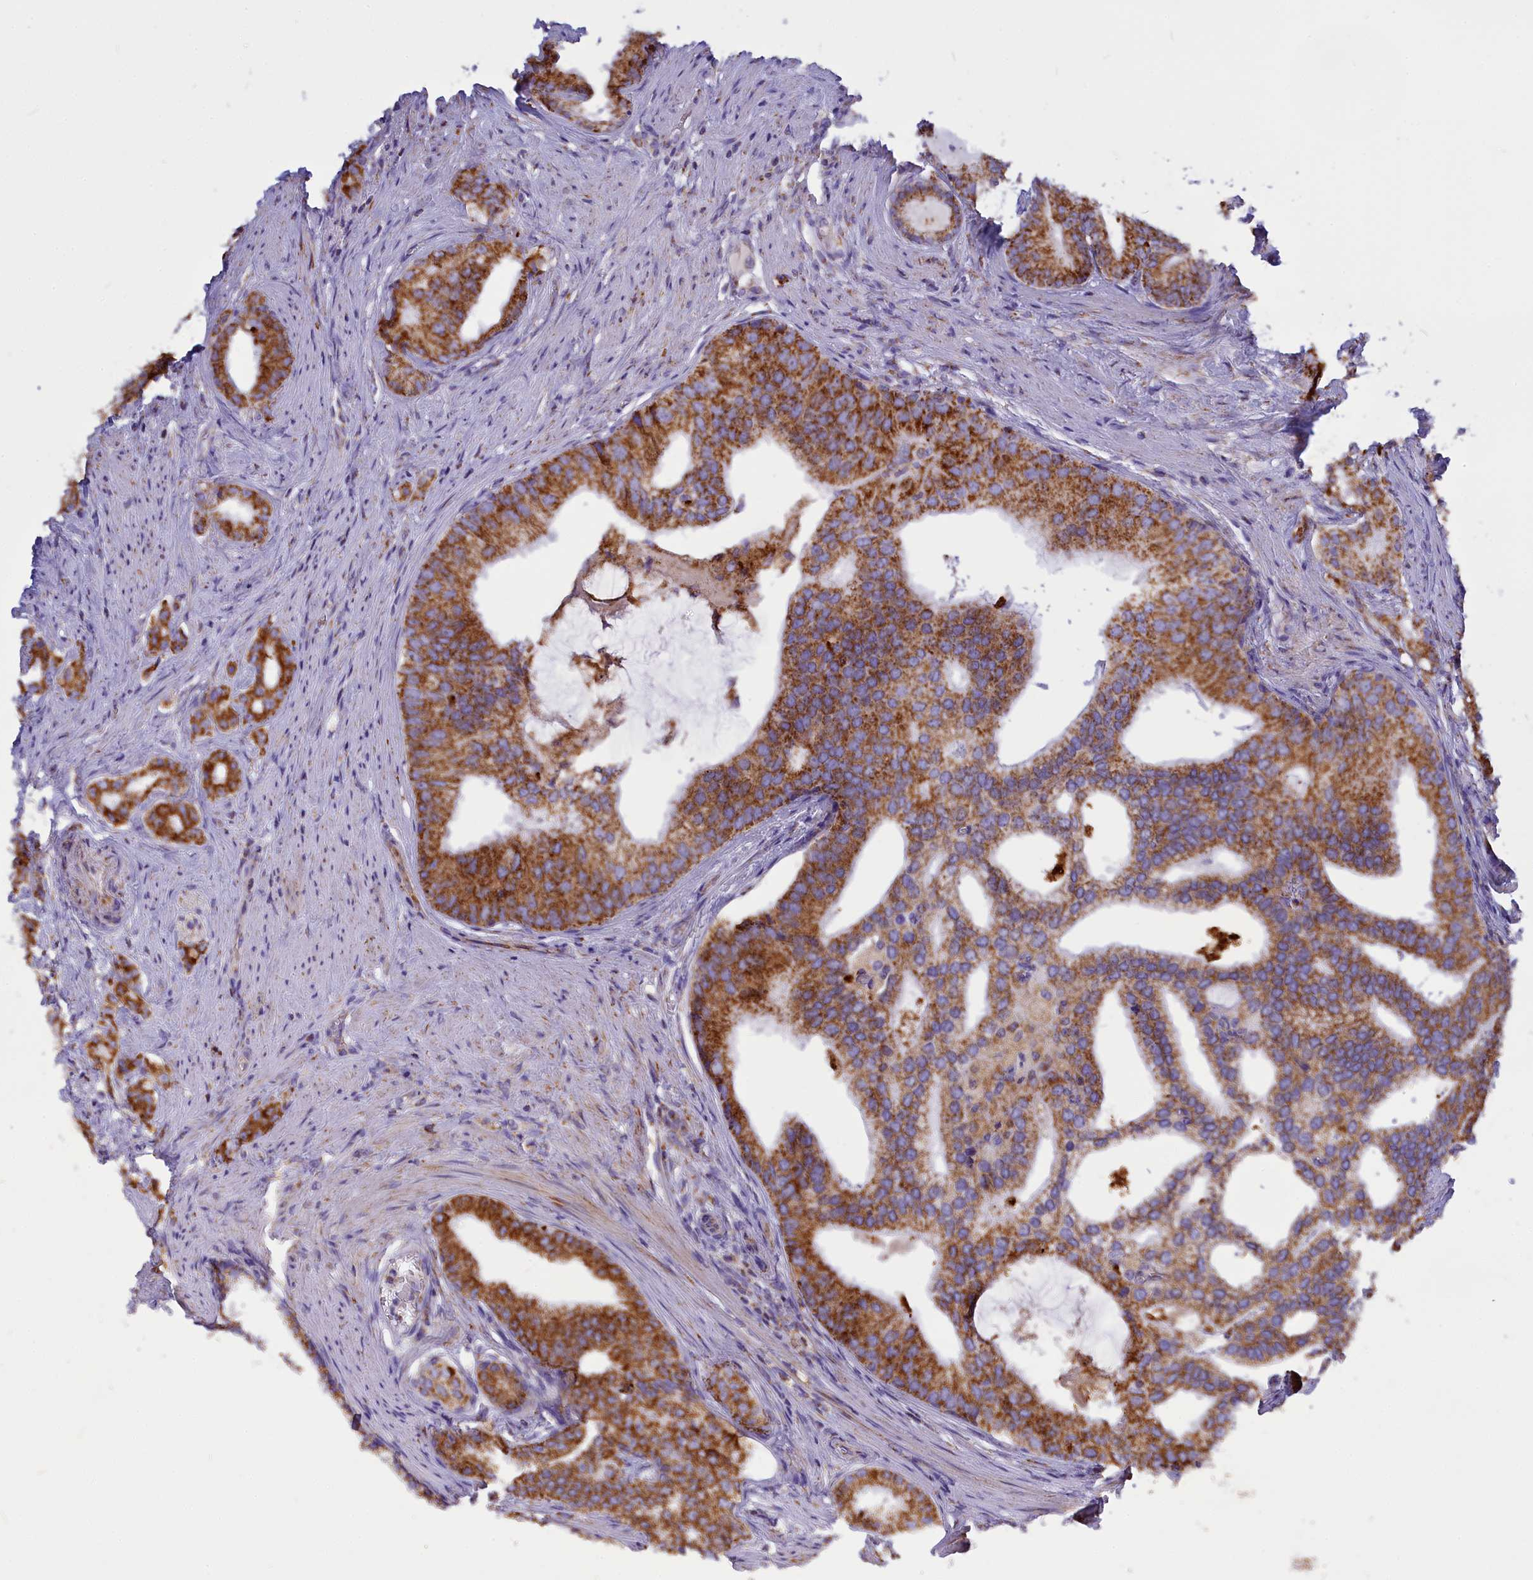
{"staining": {"intensity": "strong", "quantity": ">75%", "location": "cytoplasmic/membranous"}, "tissue": "prostate cancer", "cell_type": "Tumor cells", "image_type": "cancer", "snomed": [{"axis": "morphology", "description": "Adenocarcinoma, Low grade"}, {"axis": "topography", "description": "Prostate"}], "caption": "Protein expression analysis of human prostate cancer (adenocarcinoma (low-grade)) reveals strong cytoplasmic/membranous staining in about >75% of tumor cells.", "gene": "VDAC2", "patient": {"sex": "male", "age": 71}}